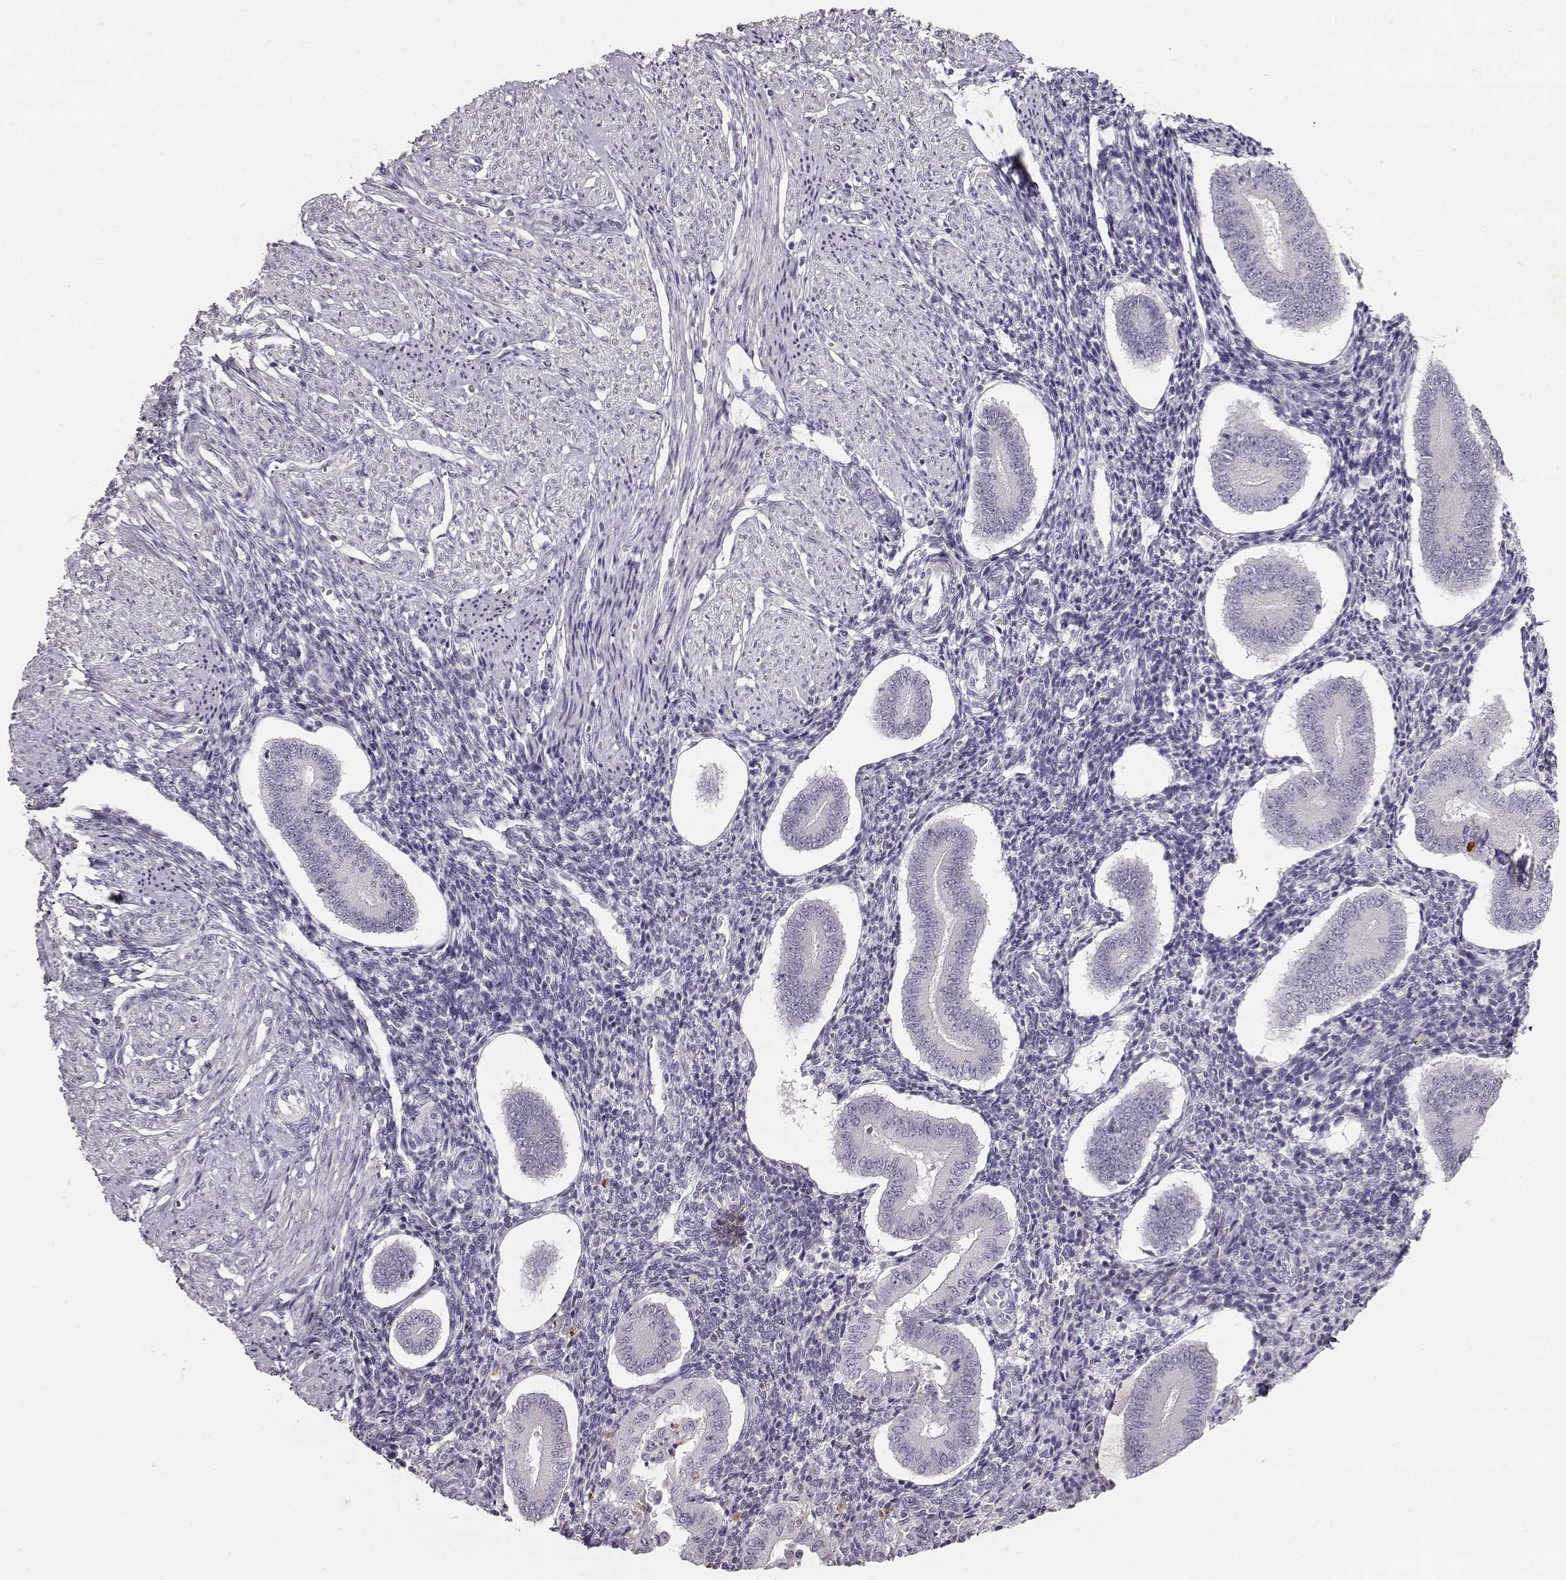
{"staining": {"intensity": "negative", "quantity": "none", "location": "none"}, "tissue": "endometrium", "cell_type": "Cells in endometrial stroma", "image_type": "normal", "snomed": [{"axis": "morphology", "description": "Normal tissue, NOS"}, {"axis": "topography", "description": "Endometrium"}], "caption": "DAB (3,3'-diaminobenzidine) immunohistochemical staining of normal endometrium reveals no significant staining in cells in endometrial stroma.", "gene": "S100B", "patient": {"sex": "female", "age": 40}}